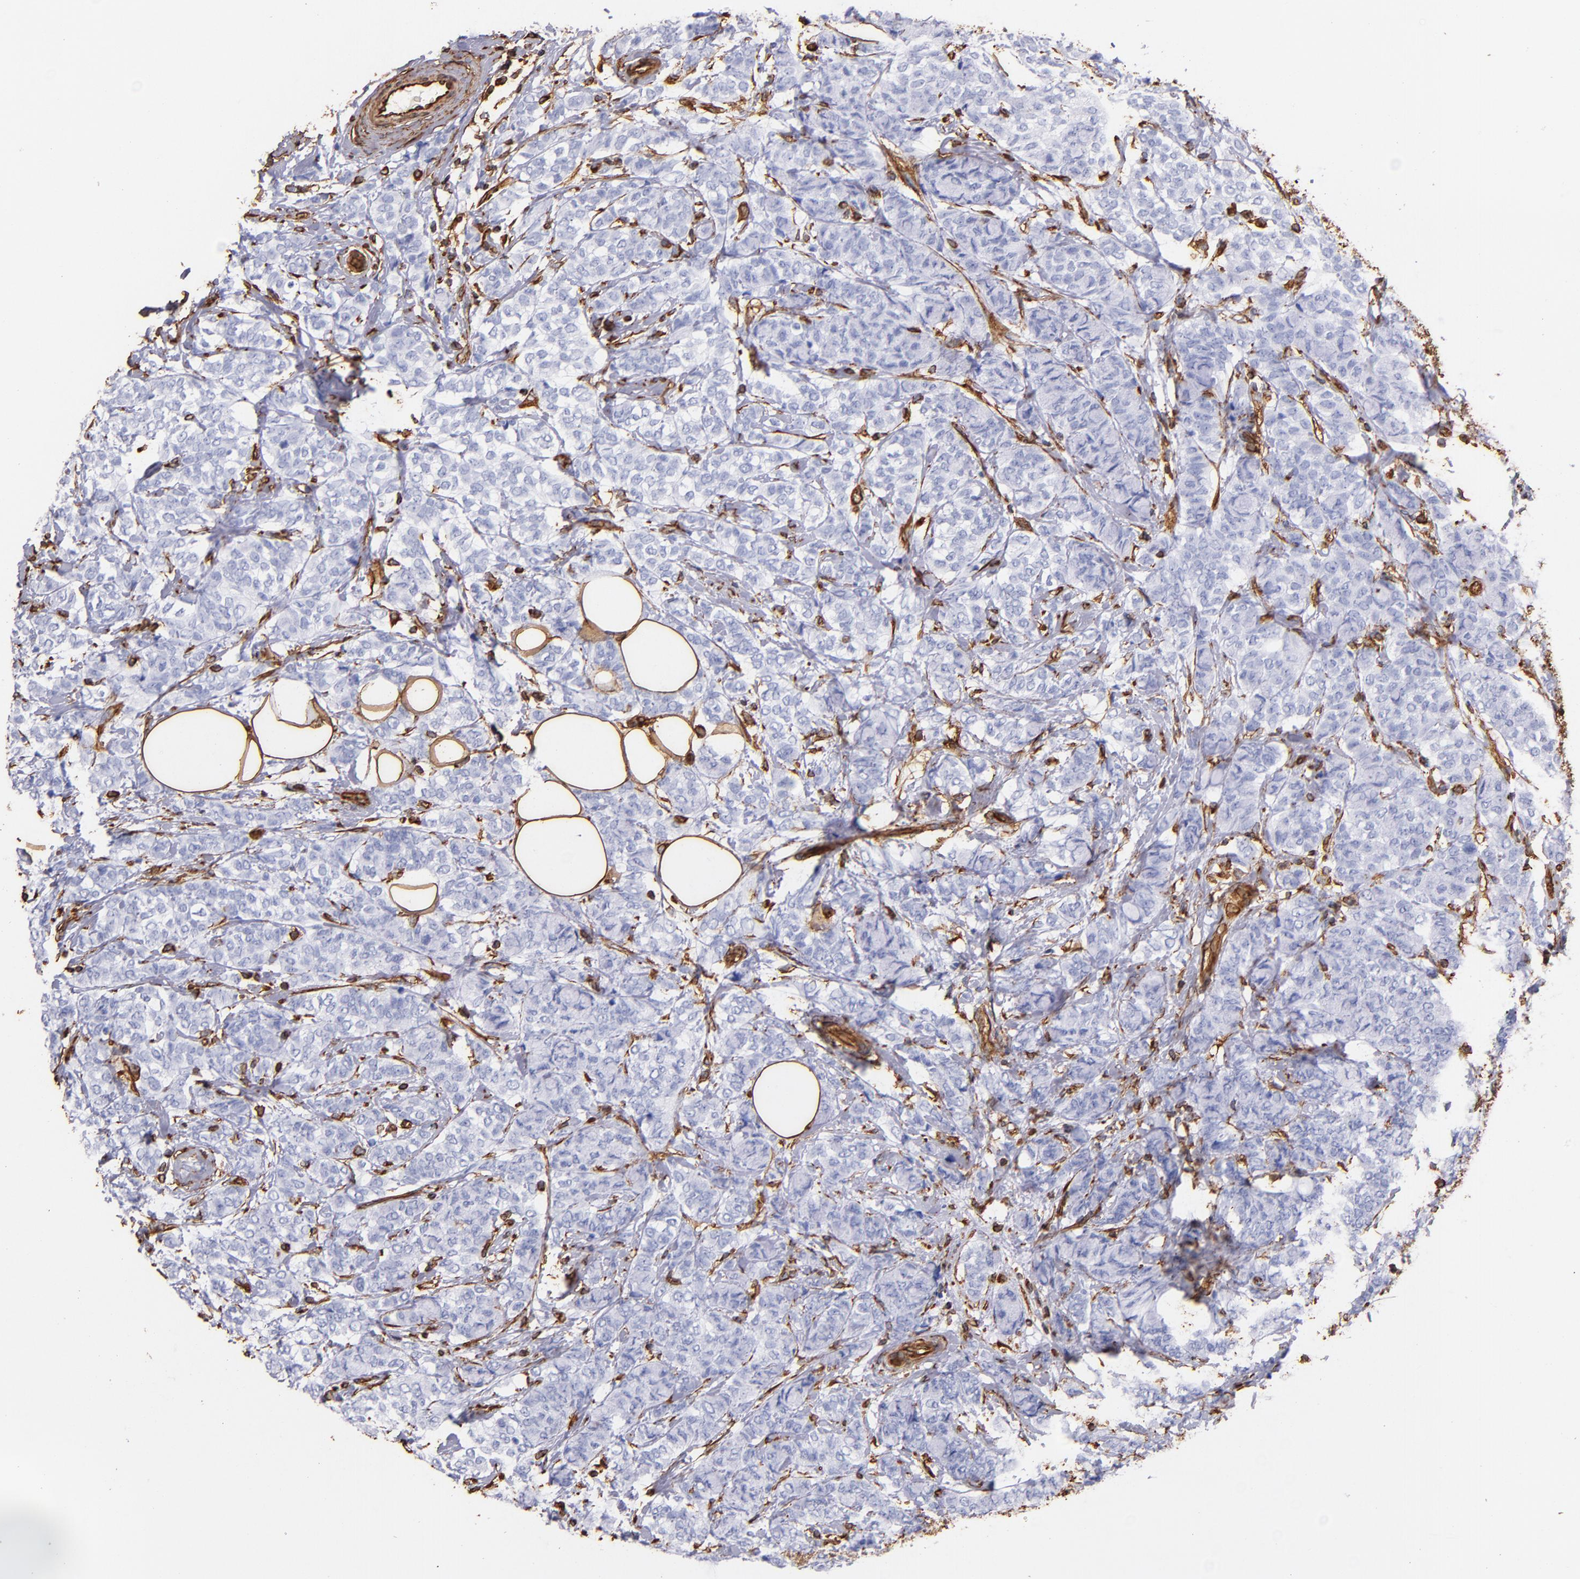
{"staining": {"intensity": "negative", "quantity": "none", "location": "none"}, "tissue": "breast cancer", "cell_type": "Tumor cells", "image_type": "cancer", "snomed": [{"axis": "morphology", "description": "Lobular carcinoma"}, {"axis": "topography", "description": "Breast"}], "caption": "Tumor cells show no significant protein positivity in breast cancer. (Brightfield microscopy of DAB (3,3'-diaminobenzidine) immunohistochemistry at high magnification).", "gene": "VIM", "patient": {"sex": "female", "age": 60}}